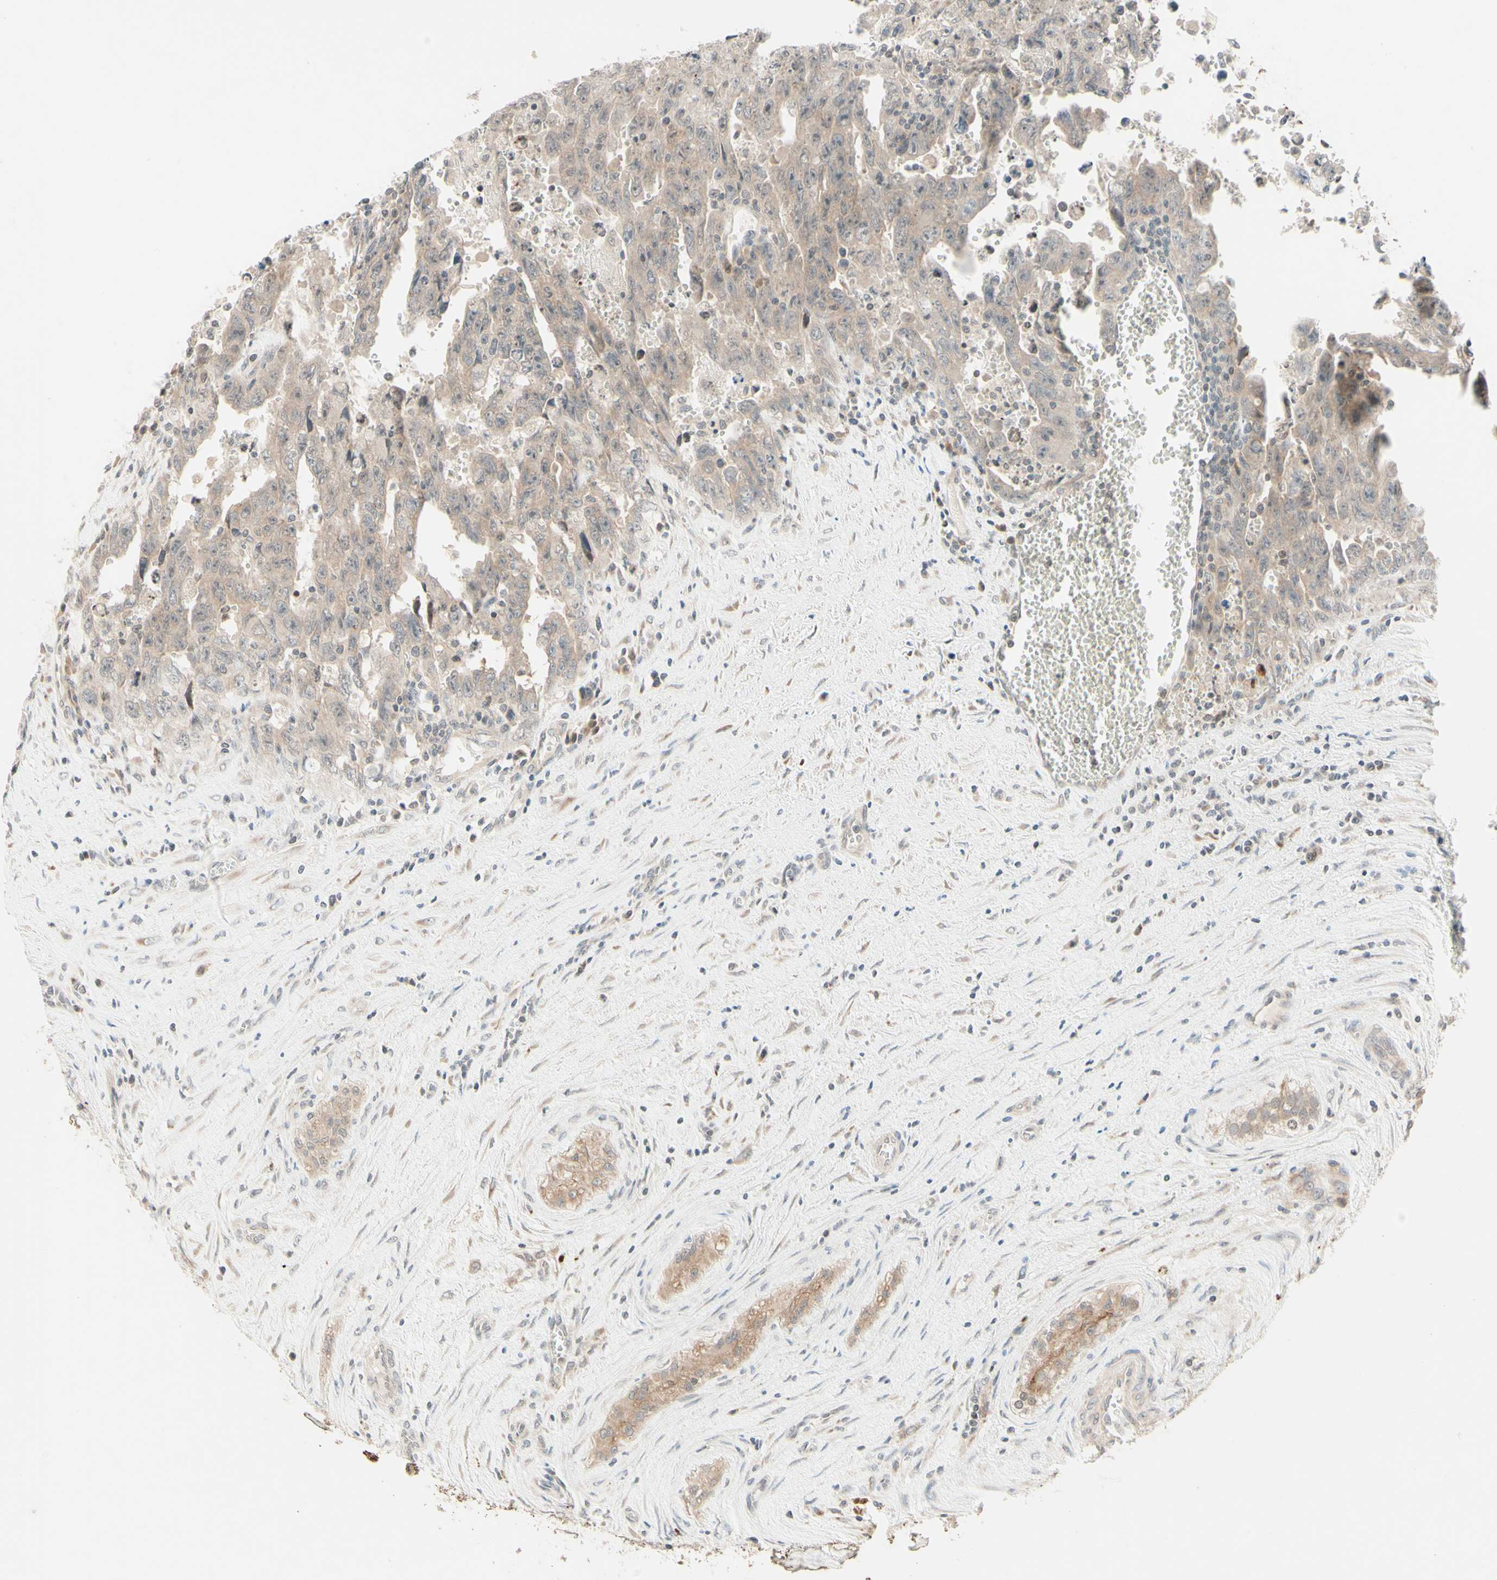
{"staining": {"intensity": "weak", "quantity": ">75%", "location": "cytoplasmic/membranous"}, "tissue": "testis cancer", "cell_type": "Tumor cells", "image_type": "cancer", "snomed": [{"axis": "morphology", "description": "Carcinoma, Embryonal, NOS"}, {"axis": "topography", "description": "Testis"}], "caption": "Testis embryonal carcinoma stained with DAB (3,3'-diaminobenzidine) immunohistochemistry reveals low levels of weak cytoplasmic/membranous staining in approximately >75% of tumor cells.", "gene": "ZW10", "patient": {"sex": "male", "age": 28}}